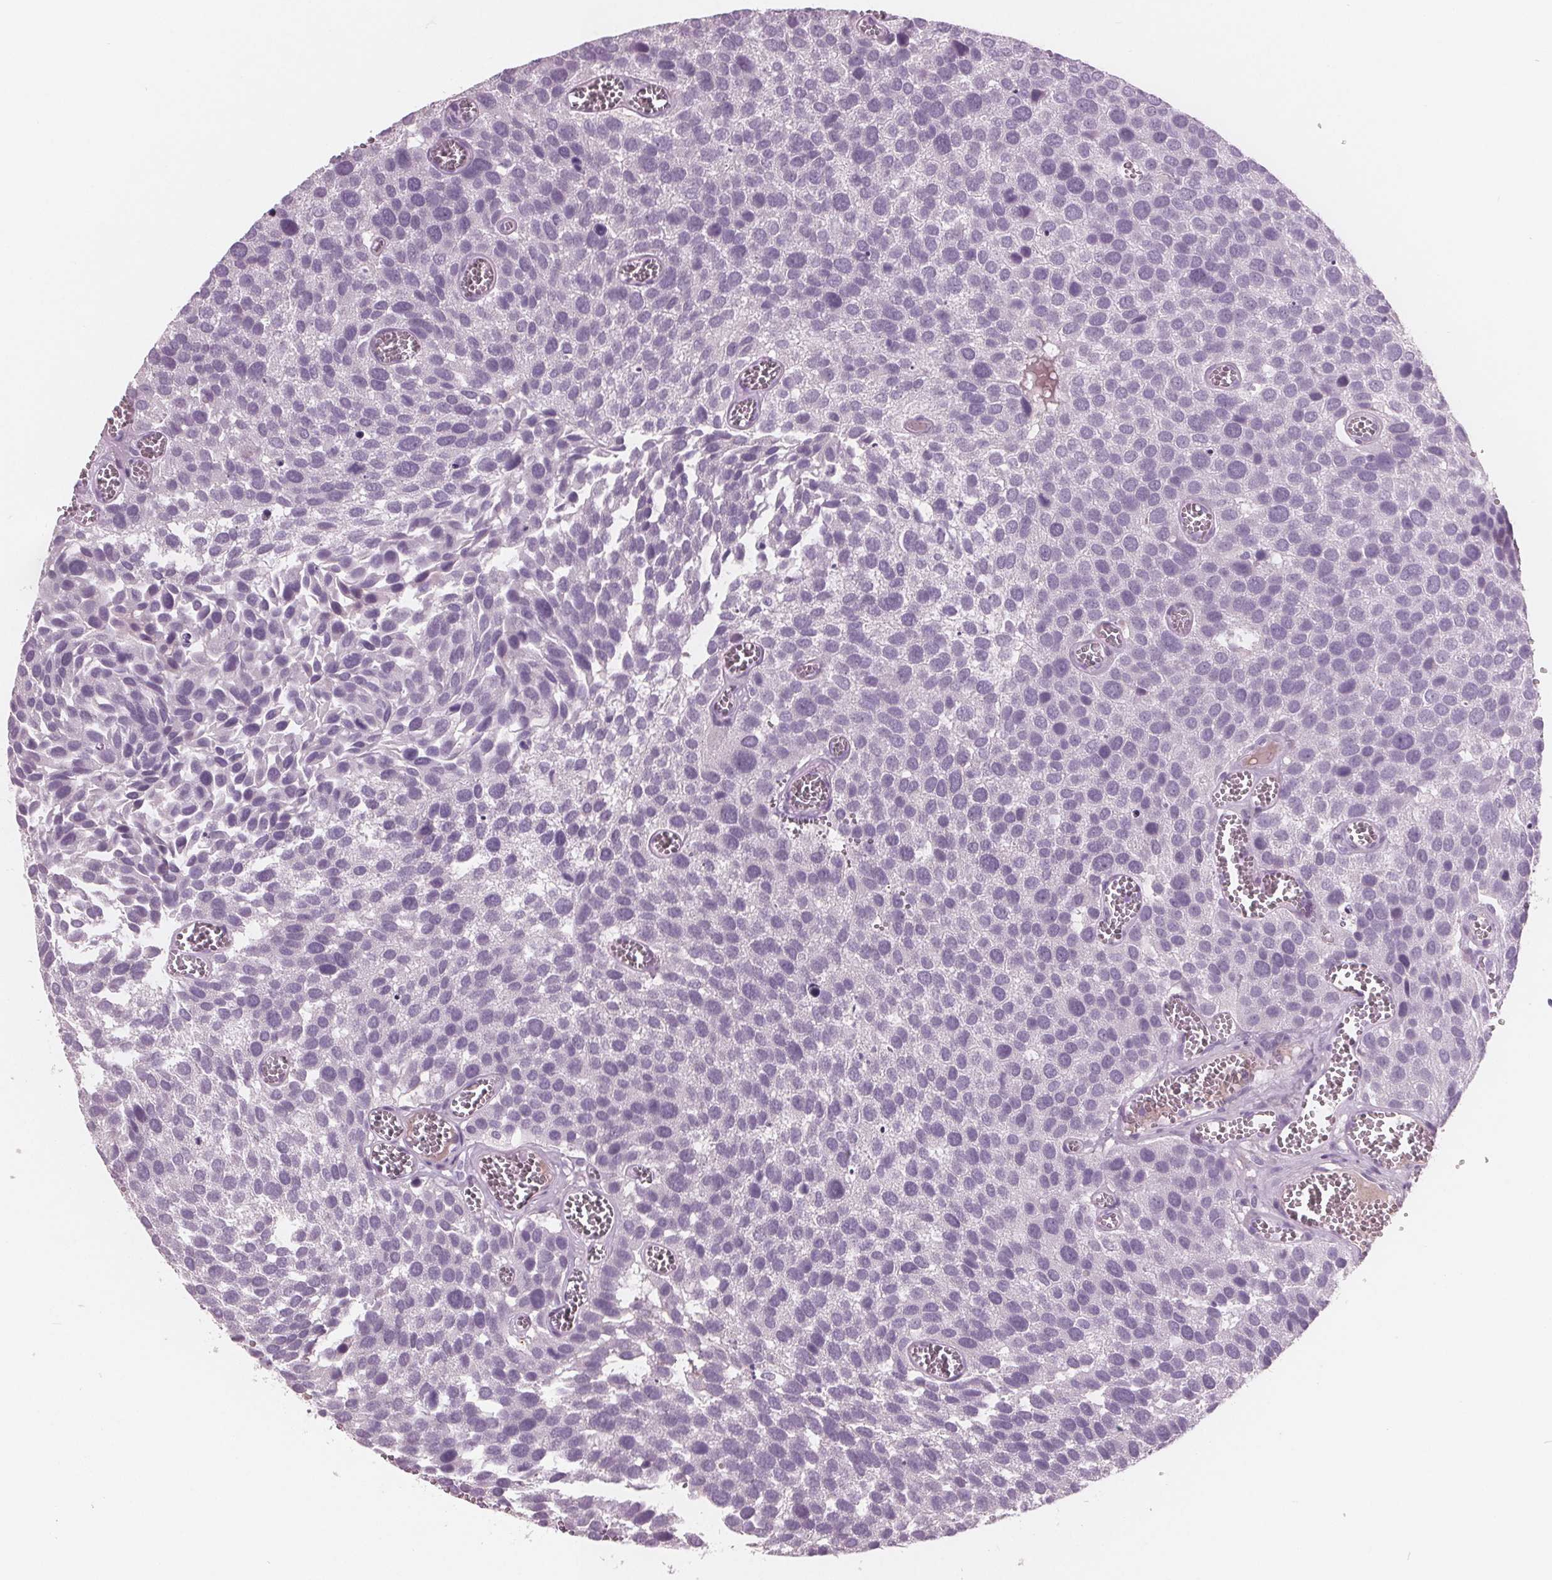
{"staining": {"intensity": "negative", "quantity": "none", "location": "none"}, "tissue": "urothelial cancer", "cell_type": "Tumor cells", "image_type": "cancer", "snomed": [{"axis": "morphology", "description": "Urothelial carcinoma, Low grade"}, {"axis": "topography", "description": "Urinary bladder"}], "caption": "High magnification brightfield microscopy of low-grade urothelial carcinoma stained with DAB (3,3'-diaminobenzidine) (brown) and counterstained with hematoxylin (blue): tumor cells show no significant positivity.", "gene": "AMBP", "patient": {"sex": "female", "age": 69}}